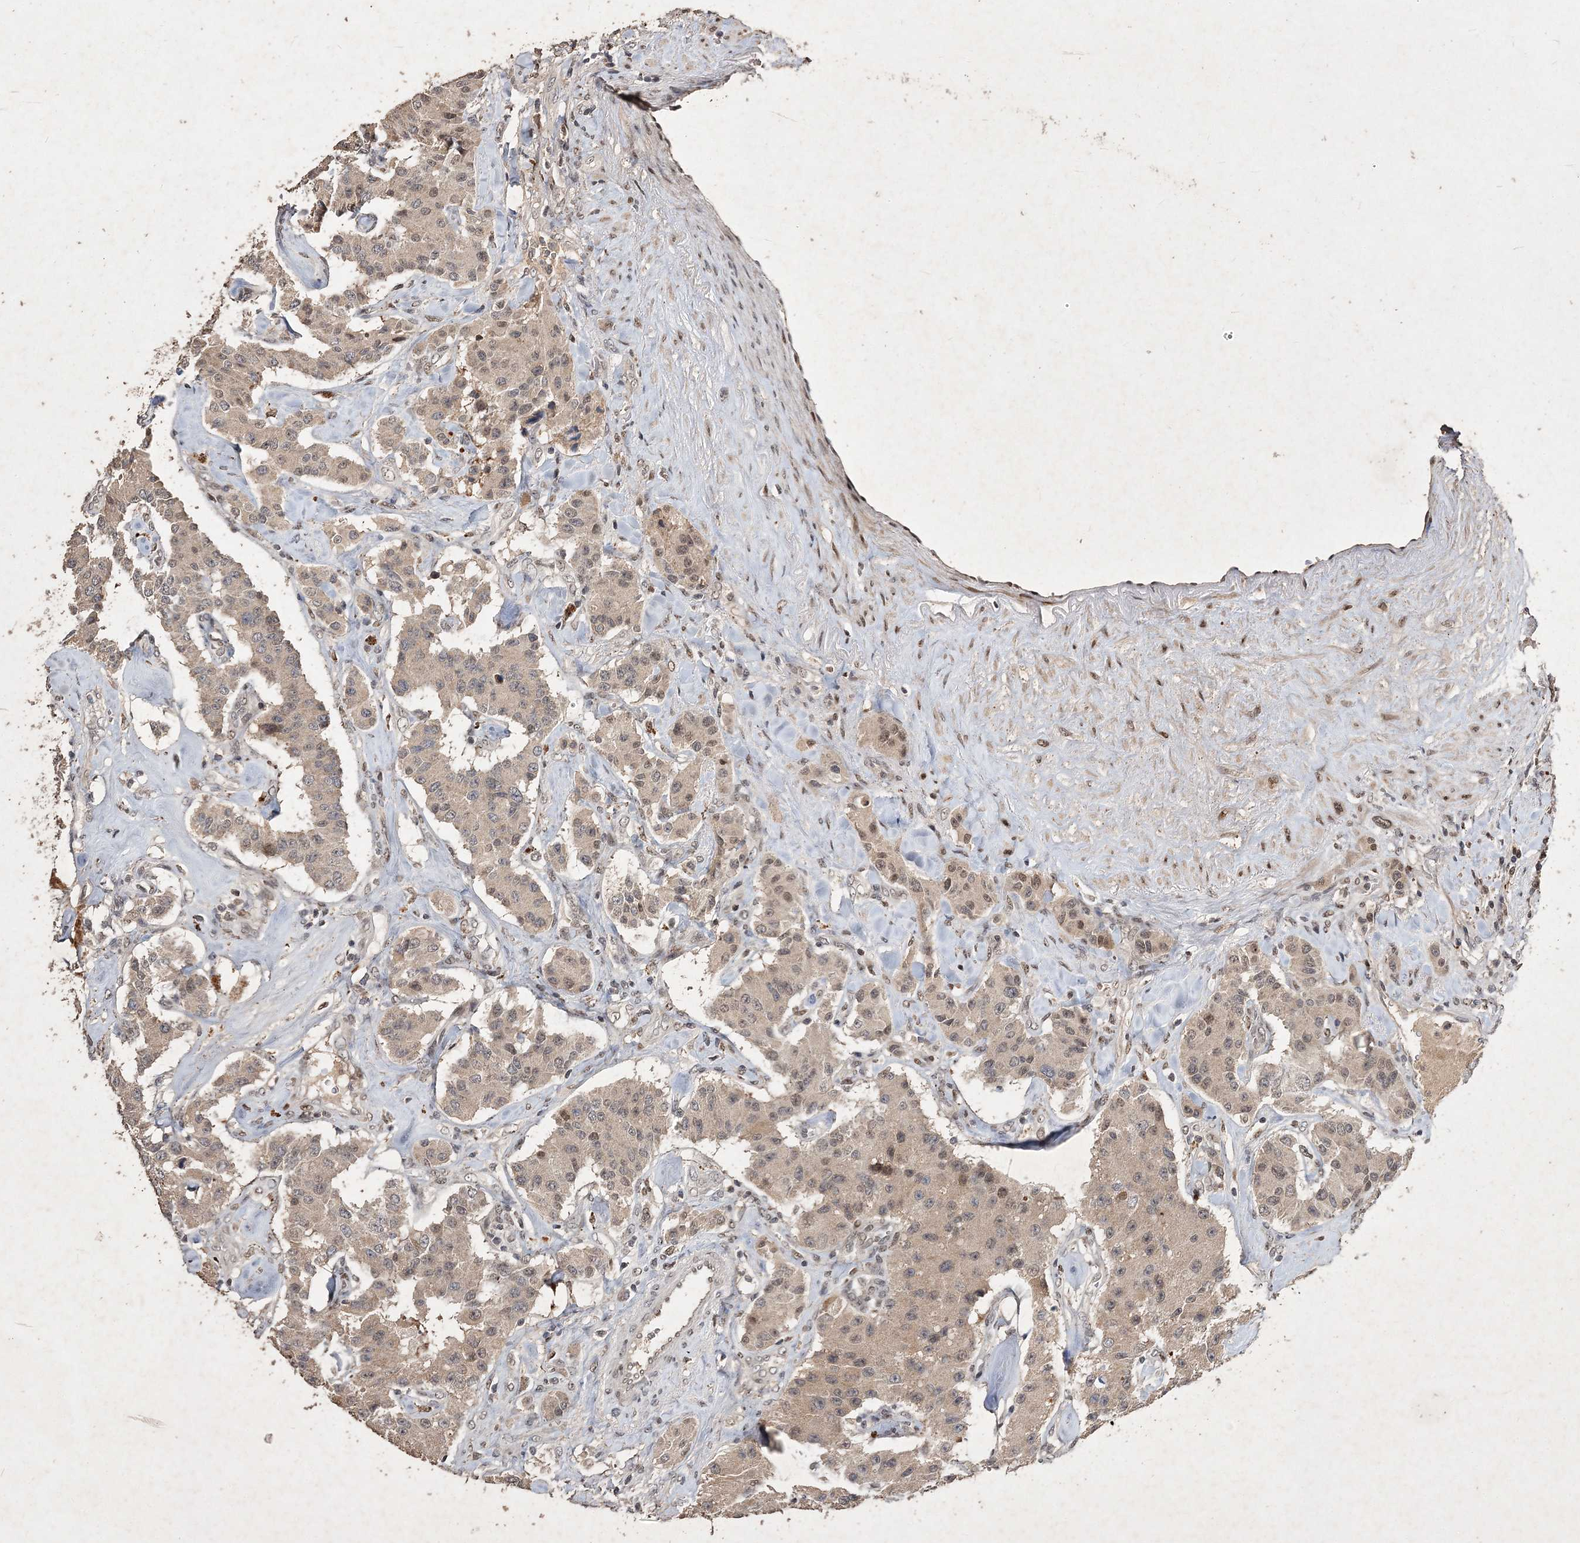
{"staining": {"intensity": "weak", "quantity": ">75%", "location": "cytoplasmic/membranous,nuclear"}, "tissue": "carcinoid", "cell_type": "Tumor cells", "image_type": "cancer", "snomed": [{"axis": "morphology", "description": "Carcinoid, malignant, NOS"}, {"axis": "topography", "description": "Pancreas"}], "caption": "Immunohistochemical staining of malignant carcinoid displays weak cytoplasmic/membranous and nuclear protein expression in approximately >75% of tumor cells.", "gene": "C3orf38", "patient": {"sex": "male", "age": 41}}